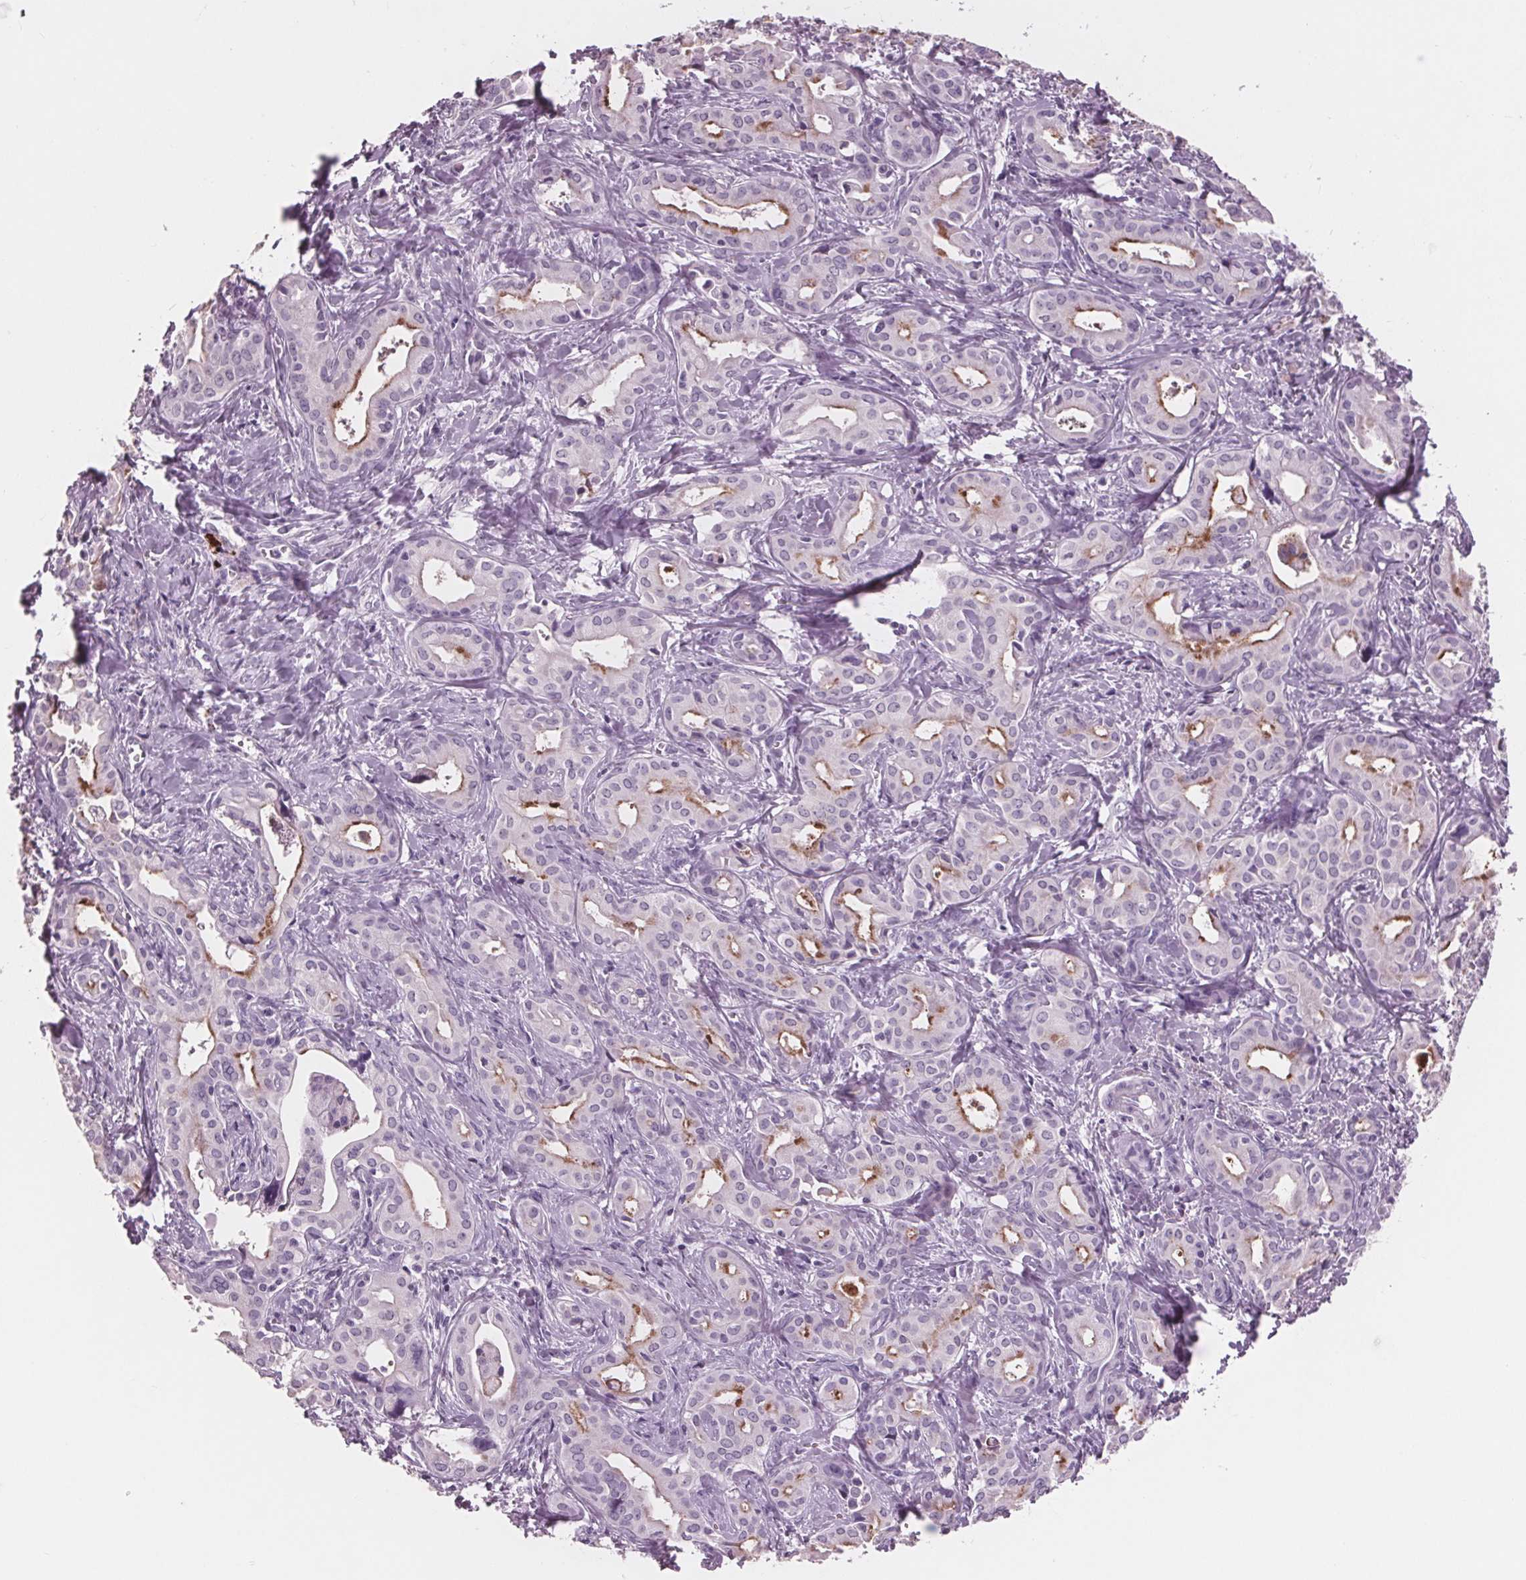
{"staining": {"intensity": "strong", "quantity": "<25%", "location": "cytoplasmic/membranous"}, "tissue": "liver cancer", "cell_type": "Tumor cells", "image_type": "cancer", "snomed": [{"axis": "morphology", "description": "Cholangiocarcinoma"}, {"axis": "topography", "description": "Liver"}], "caption": "Protein expression analysis of cholangiocarcinoma (liver) shows strong cytoplasmic/membranous expression in approximately <25% of tumor cells.", "gene": "AMBP", "patient": {"sex": "female", "age": 65}}